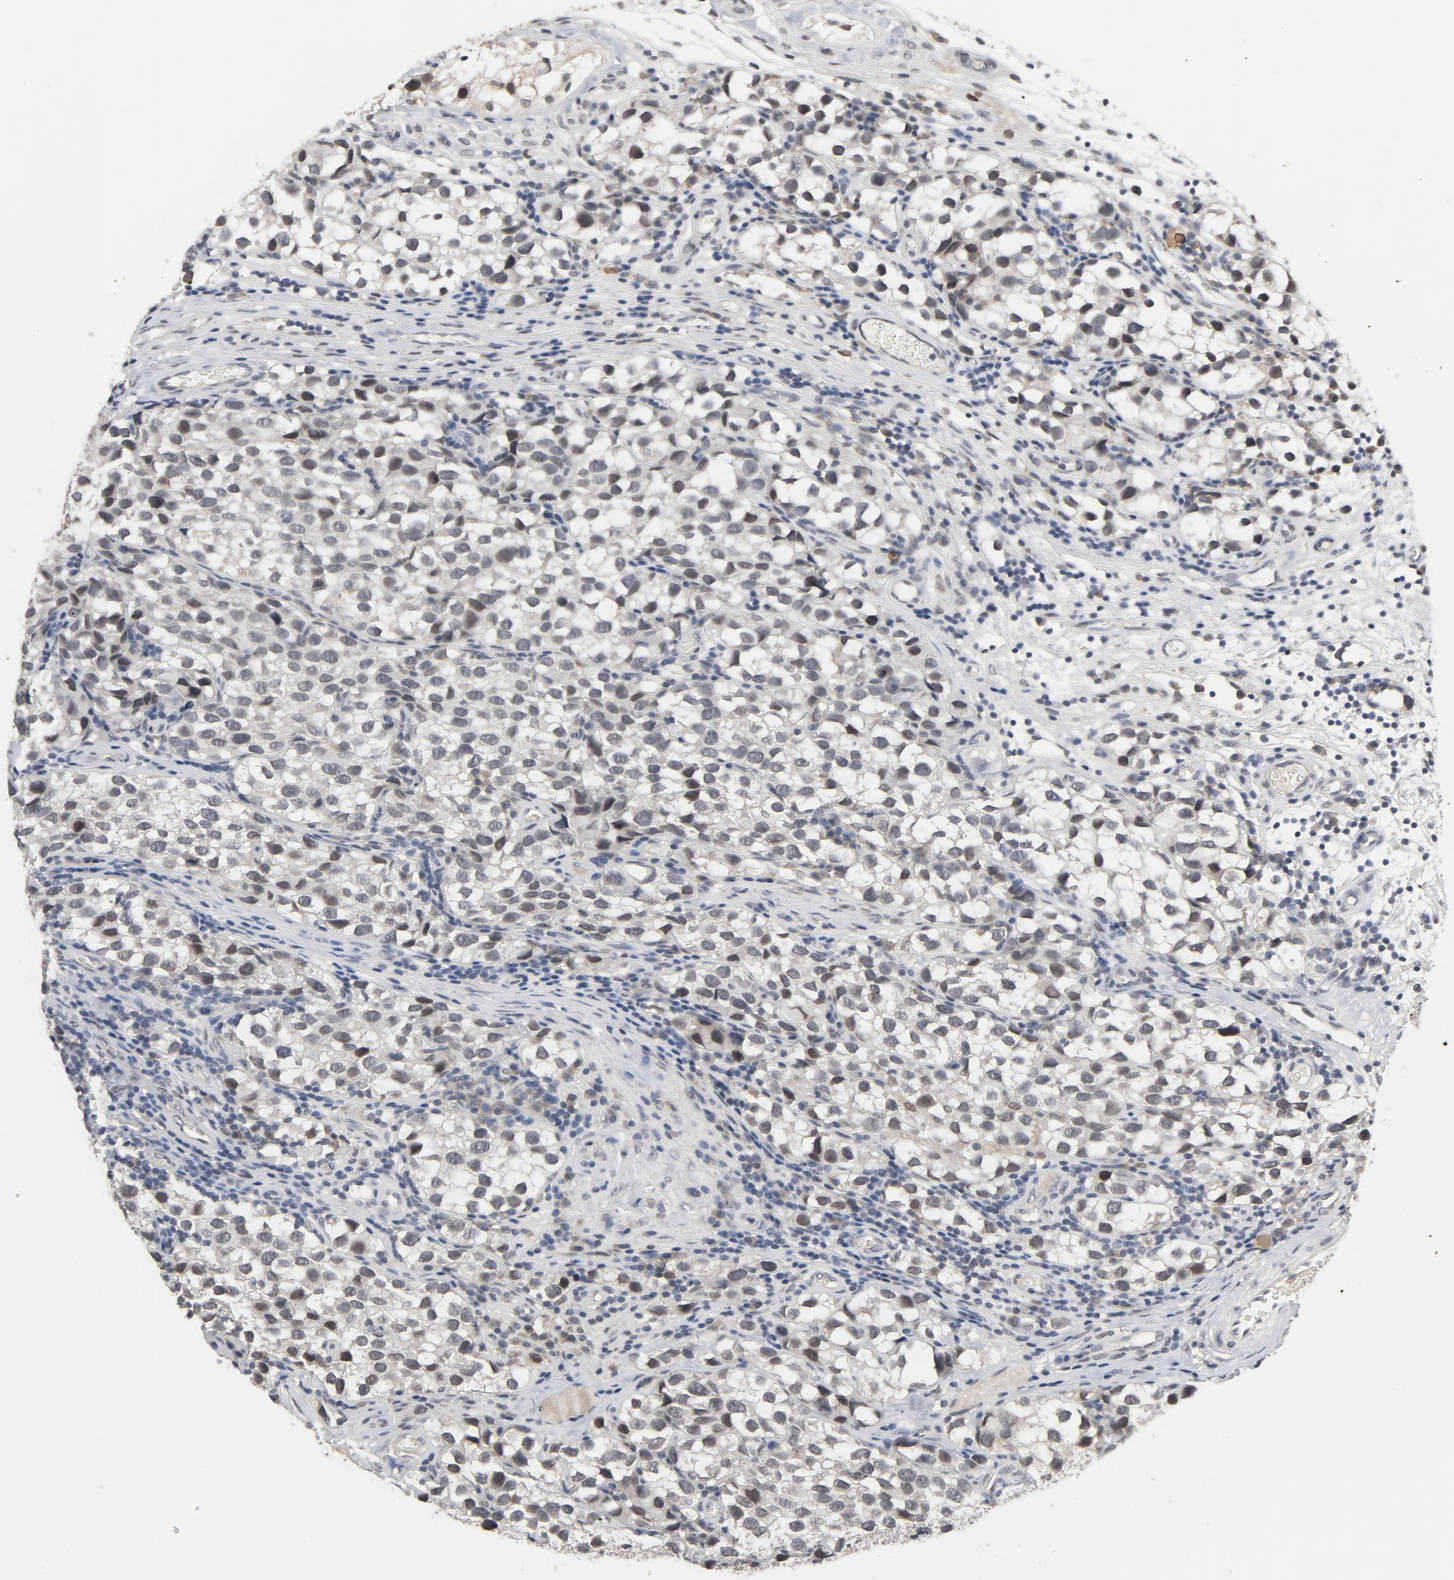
{"staining": {"intensity": "weak", "quantity": "<25%", "location": "nuclear"}, "tissue": "testis cancer", "cell_type": "Tumor cells", "image_type": "cancer", "snomed": [{"axis": "morphology", "description": "Seminoma, NOS"}, {"axis": "topography", "description": "Testis"}], "caption": "Photomicrograph shows no significant protein positivity in tumor cells of testis cancer (seminoma).", "gene": "MT3", "patient": {"sex": "male", "age": 39}}